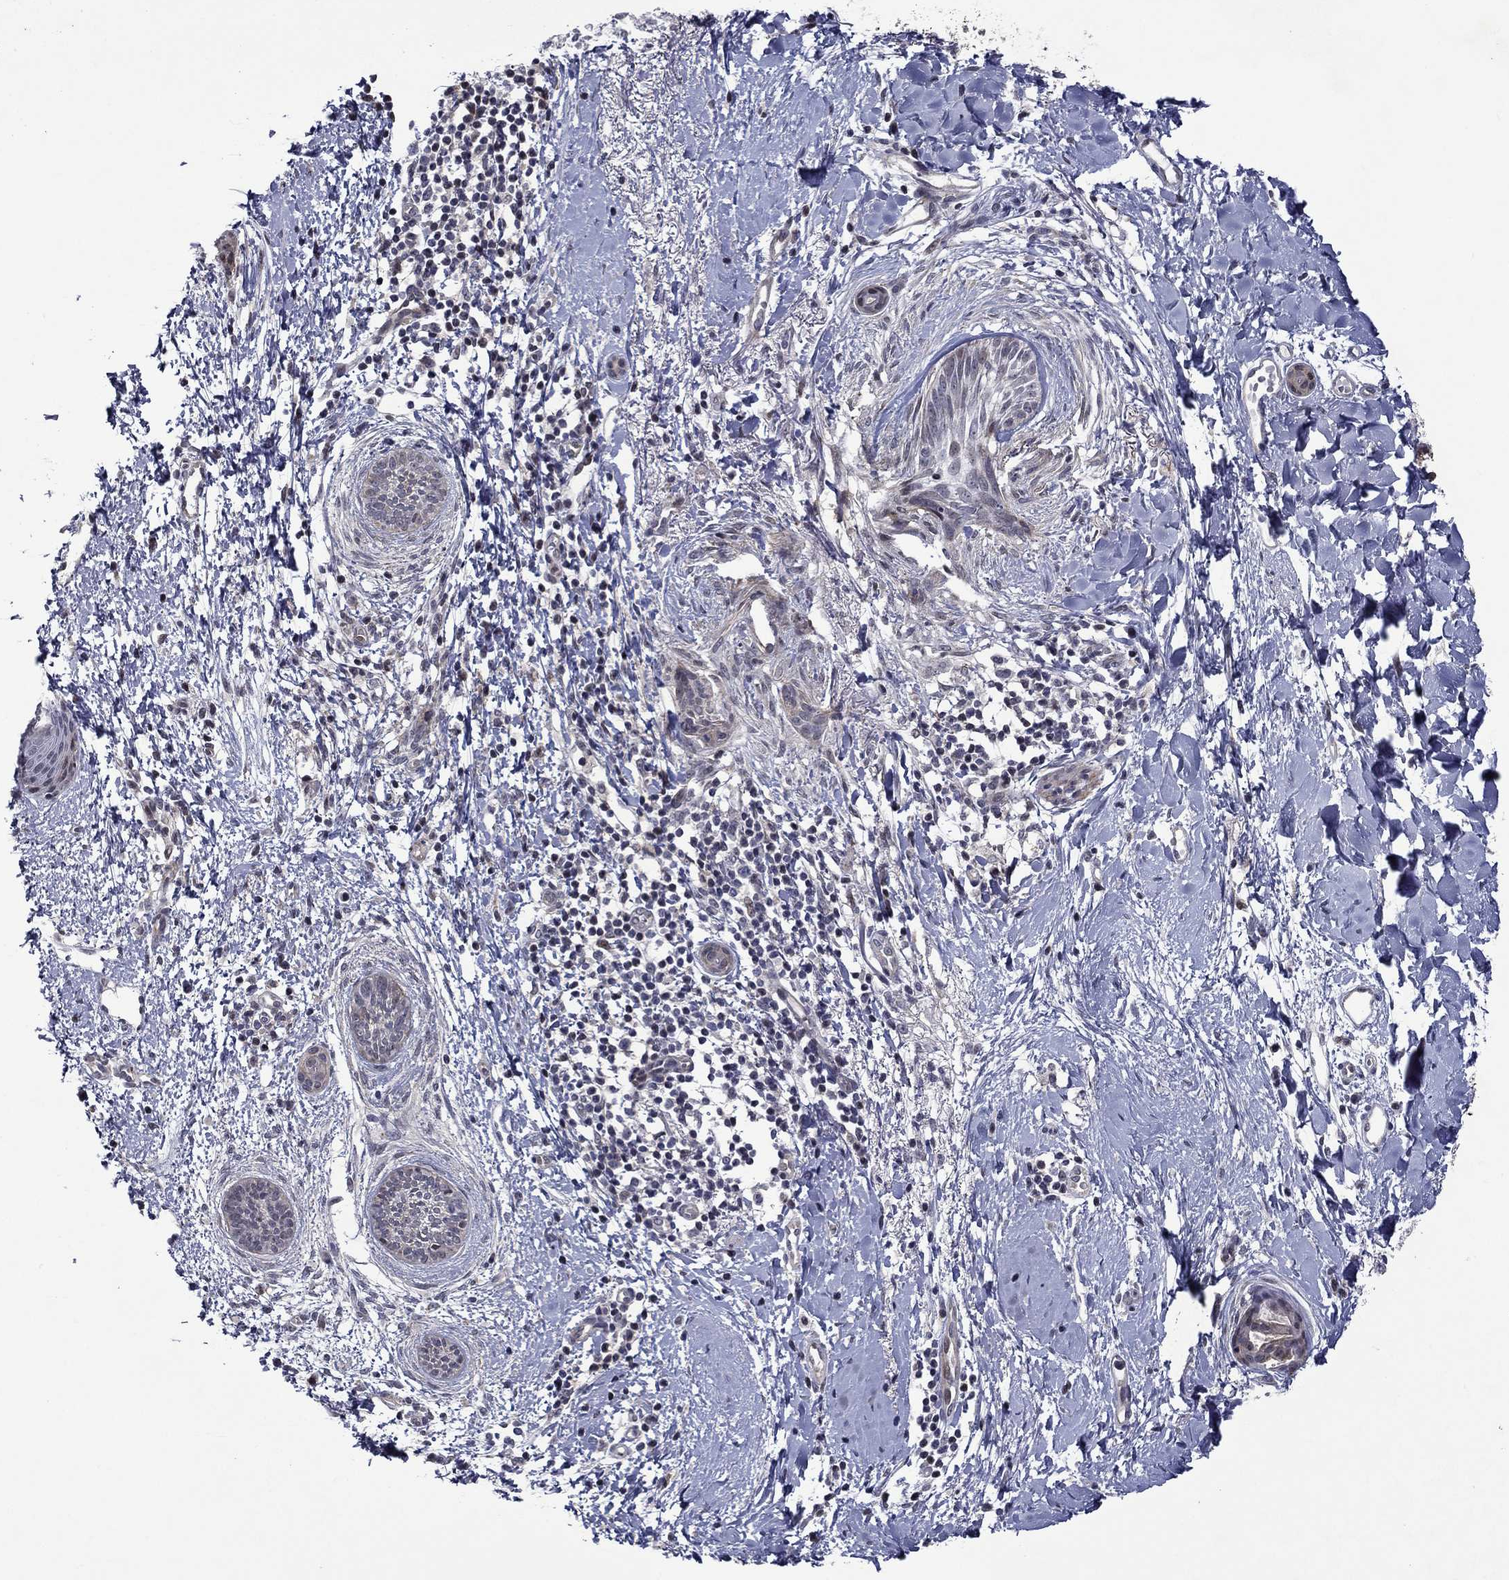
{"staining": {"intensity": "negative", "quantity": "none", "location": "none"}, "tissue": "skin cancer", "cell_type": "Tumor cells", "image_type": "cancer", "snomed": [{"axis": "morphology", "description": "Basal cell carcinoma"}, {"axis": "topography", "description": "Skin"}], "caption": "There is no significant positivity in tumor cells of basal cell carcinoma (skin).", "gene": "B3GAT1", "patient": {"sex": "female", "age": 65}}